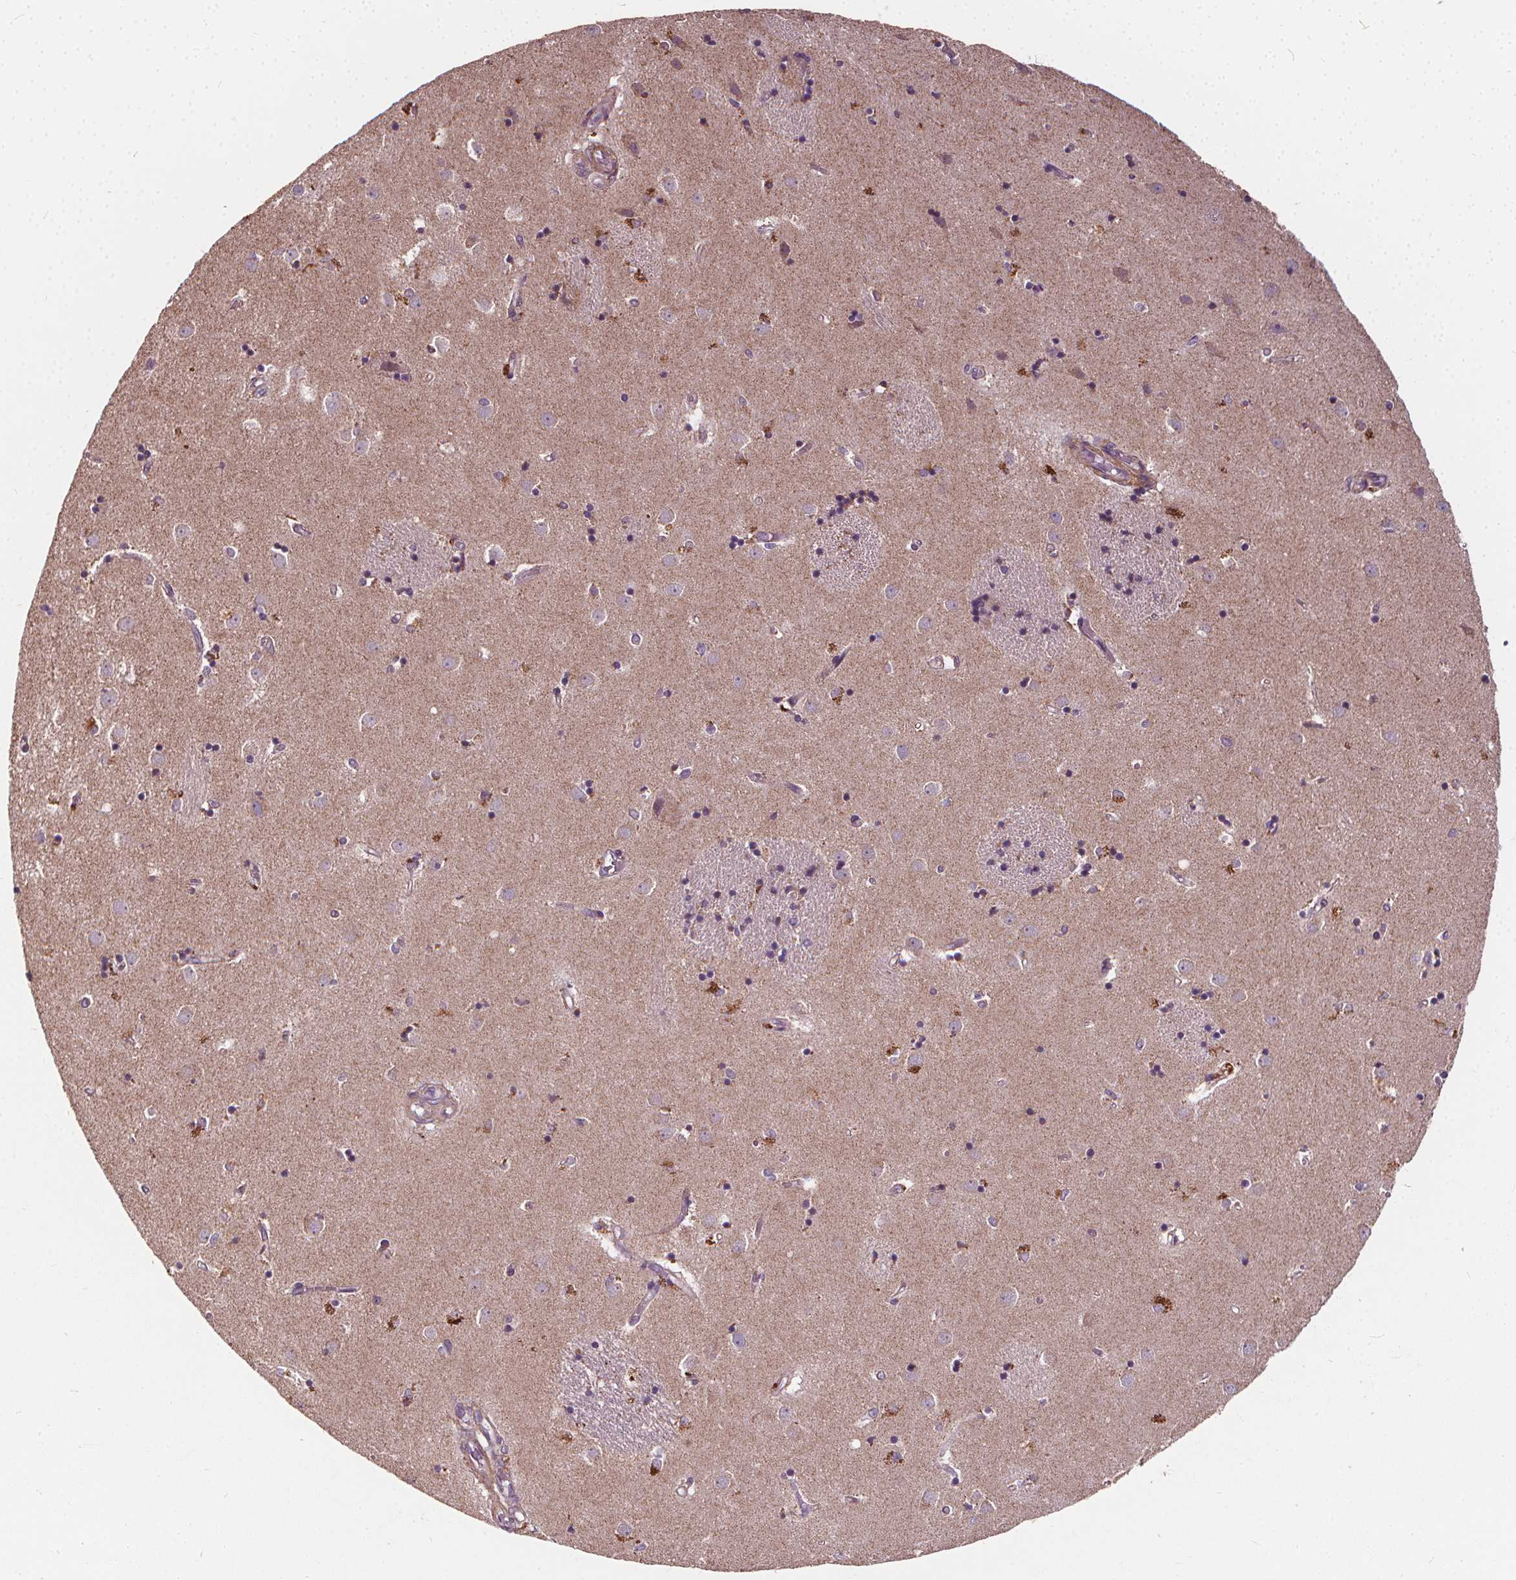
{"staining": {"intensity": "negative", "quantity": "none", "location": "none"}, "tissue": "caudate", "cell_type": "Glial cells", "image_type": "normal", "snomed": [{"axis": "morphology", "description": "Normal tissue, NOS"}, {"axis": "topography", "description": "Lateral ventricle wall"}], "caption": "An immunohistochemistry micrograph of normal caudate is shown. There is no staining in glial cells of caudate. (IHC, brightfield microscopy, high magnification).", "gene": "ORAI2", "patient": {"sex": "male", "age": 54}}